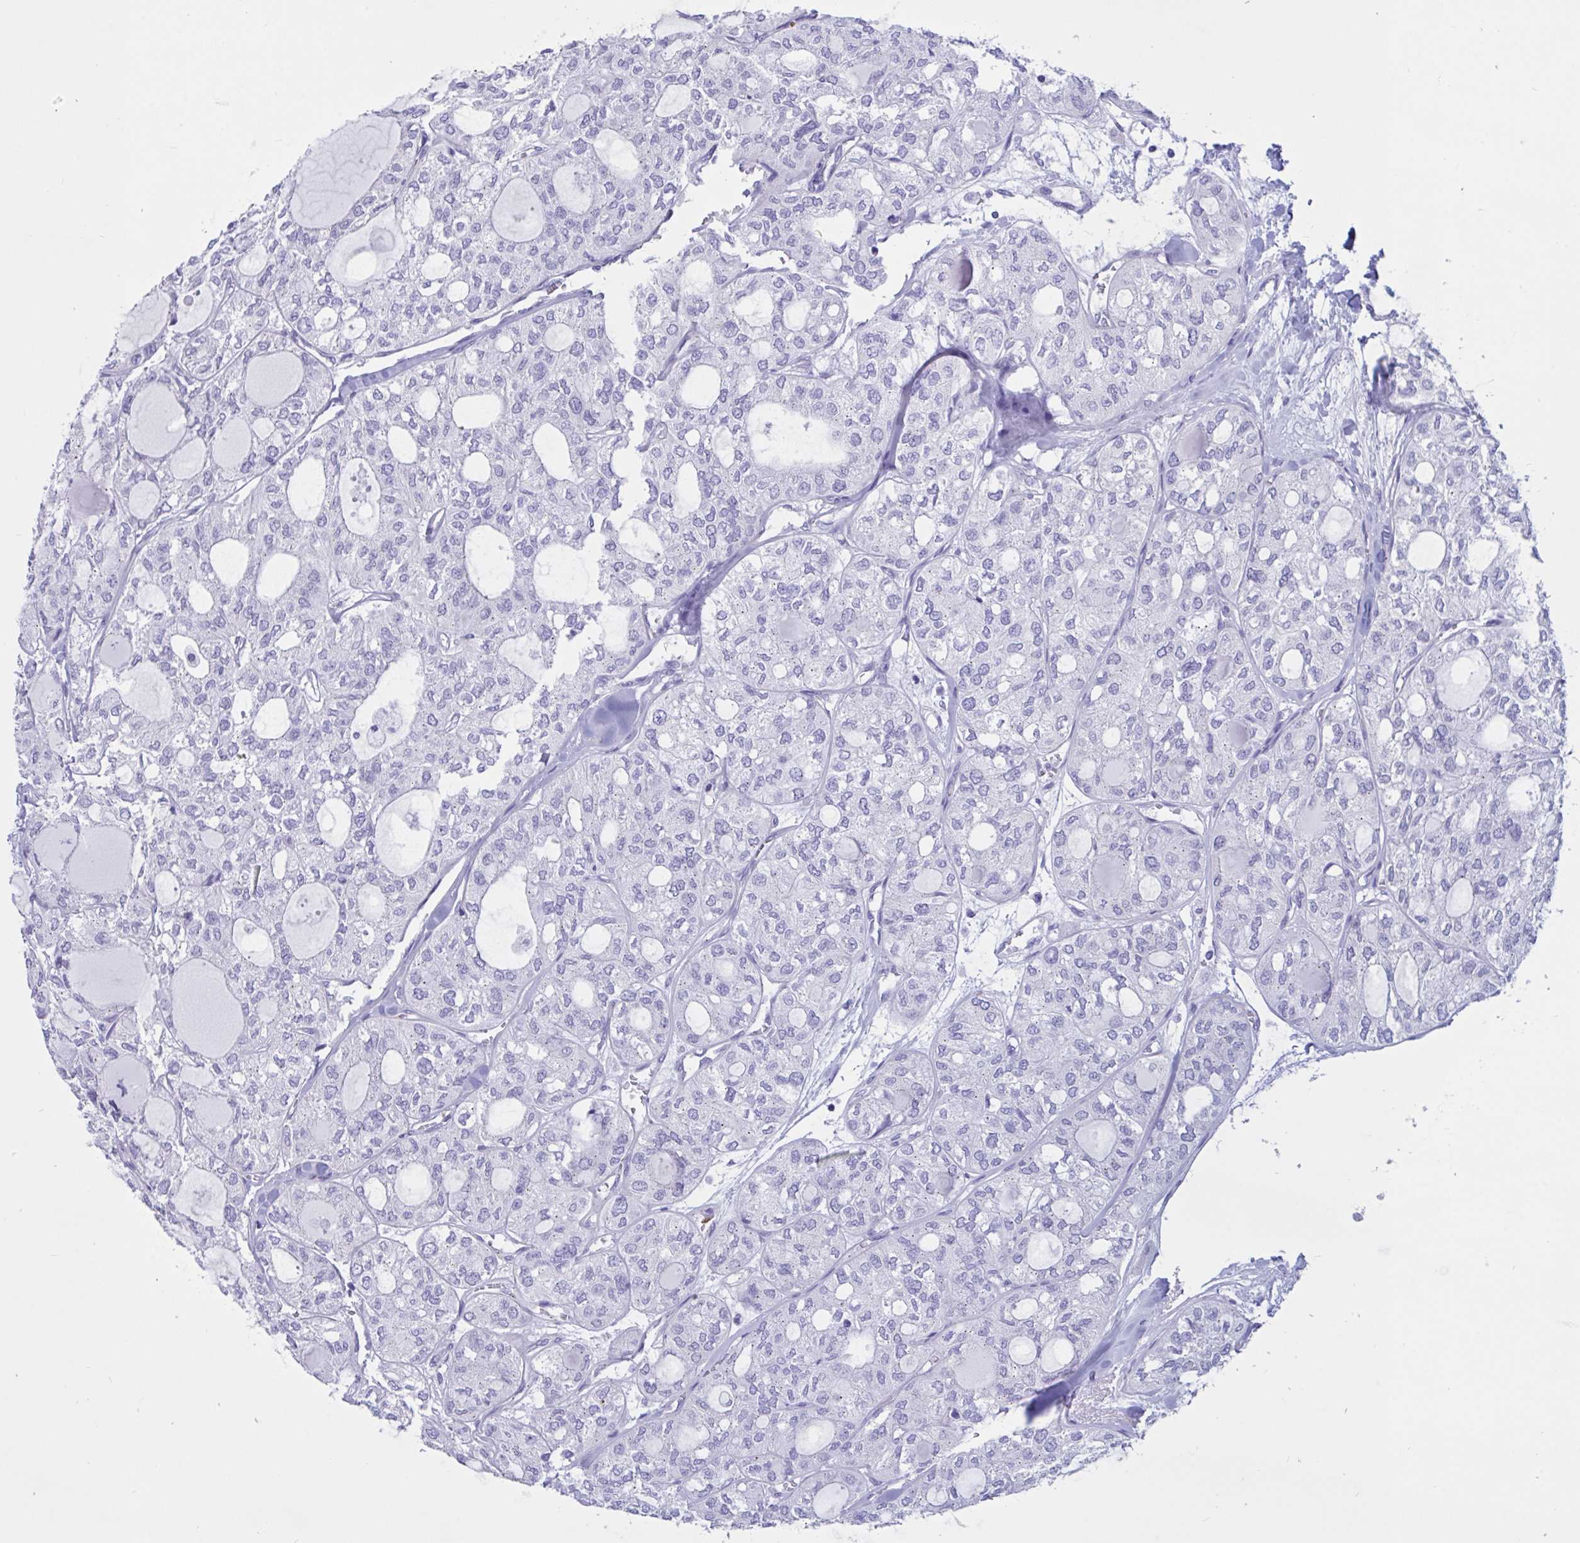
{"staining": {"intensity": "negative", "quantity": "none", "location": "none"}, "tissue": "thyroid cancer", "cell_type": "Tumor cells", "image_type": "cancer", "snomed": [{"axis": "morphology", "description": "Follicular adenoma carcinoma, NOS"}, {"axis": "topography", "description": "Thyroid gland"}], "caption": "DAB immunohistochemical staining of human thyroid cancer demonstrates no significant staining in tumor cells.", "gene": "RNASE3", "patient": {"sex": "male", "age": 75}}